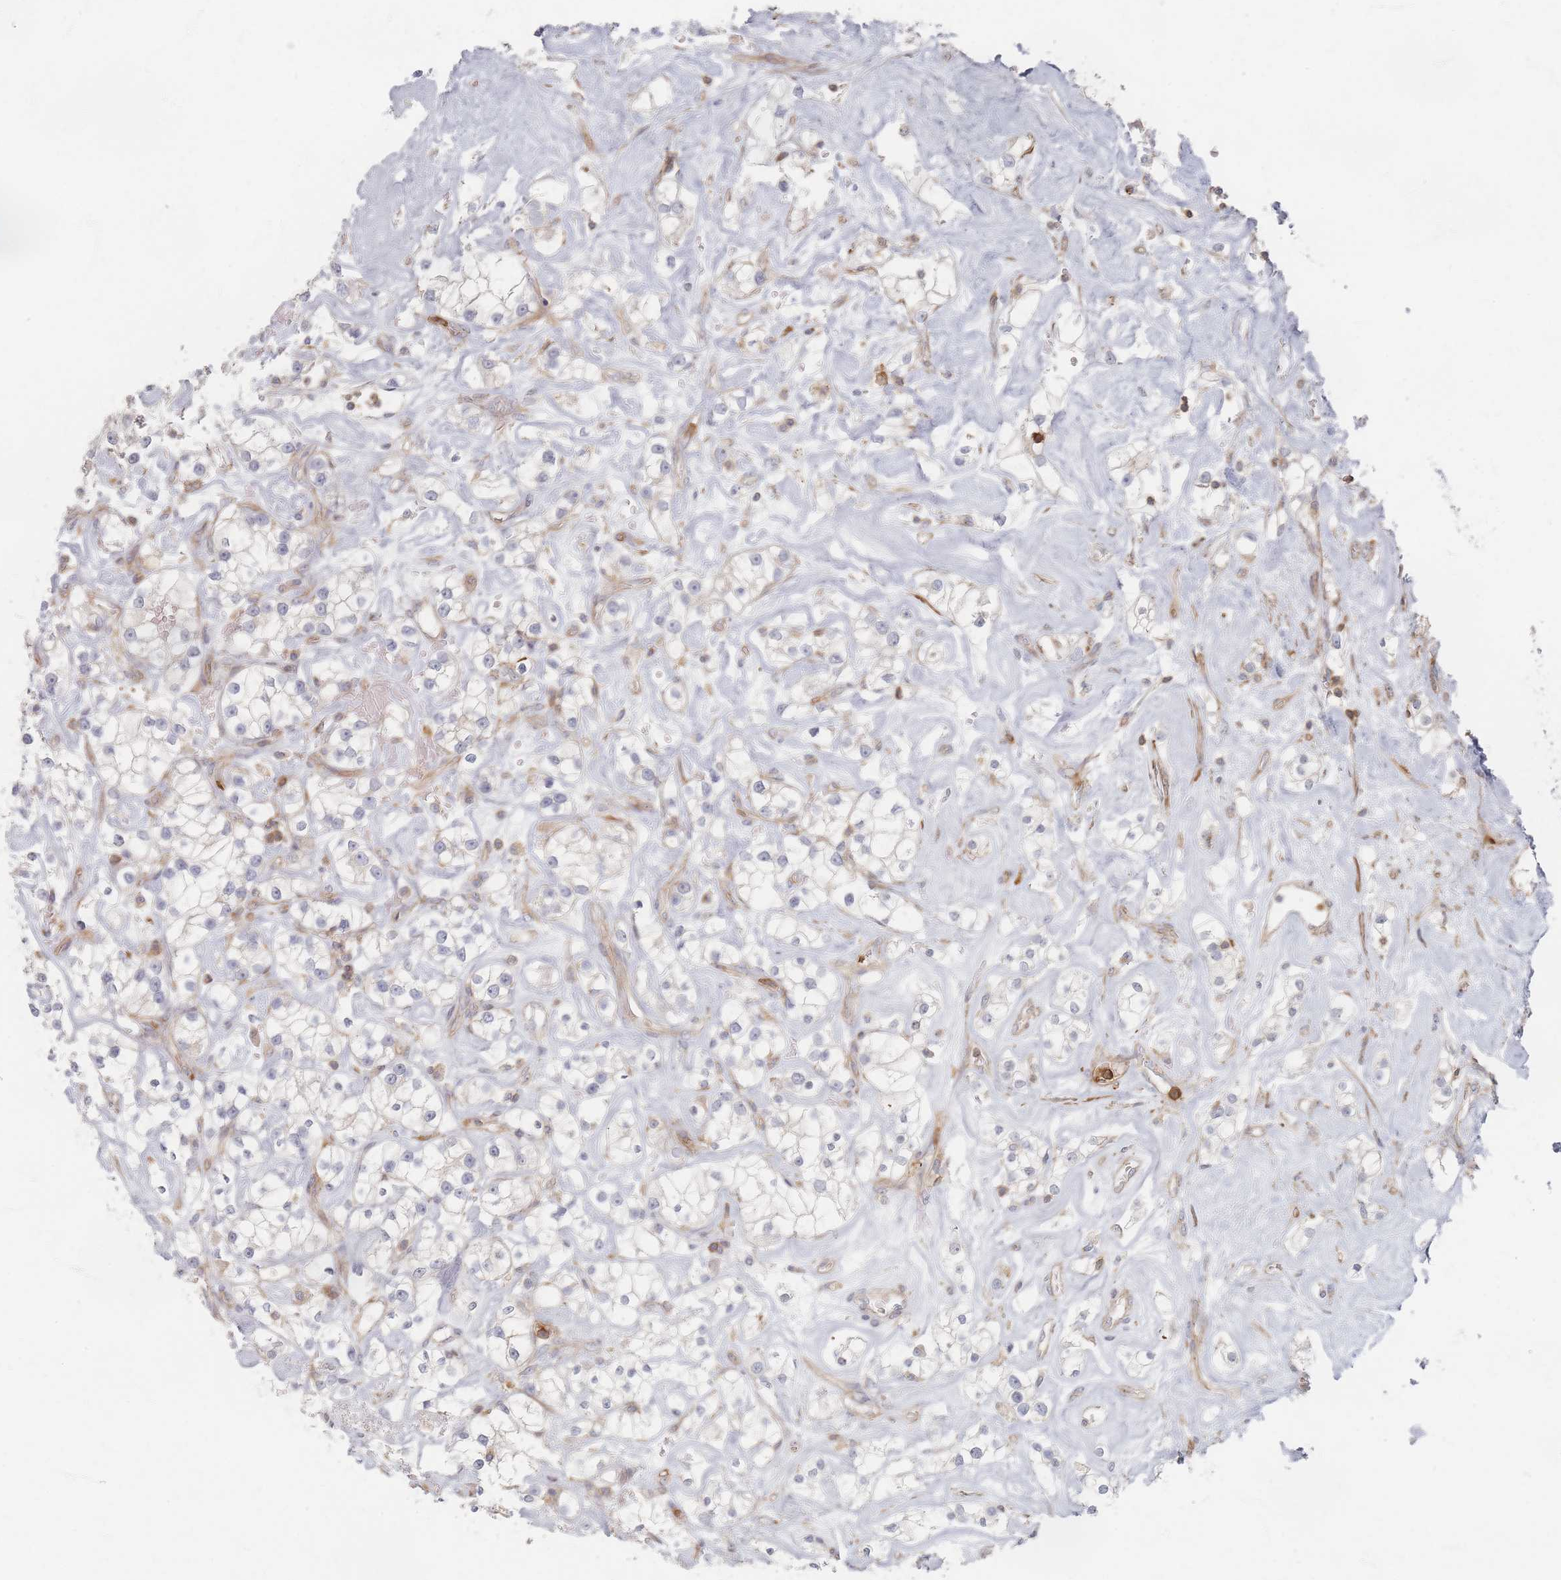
{"staining": {"intensity": "negative", "quantity": "none", "location": "none"}, "tissue": "renal cancer", "cell_type": "Tumor cells", "image_type": "cancer", "snomed": [{"axis": "morphology", "description": "Adenocarcinoma, NOS"}, {"axis": "topography", "description": "Kidney"}], "caption": "This is an IHC photomicrograph of renal adenocarcinoma. There is no expression in tumor cells.", "gene": "ZNF852", "patient": {"sex": "male", "age": 77}}